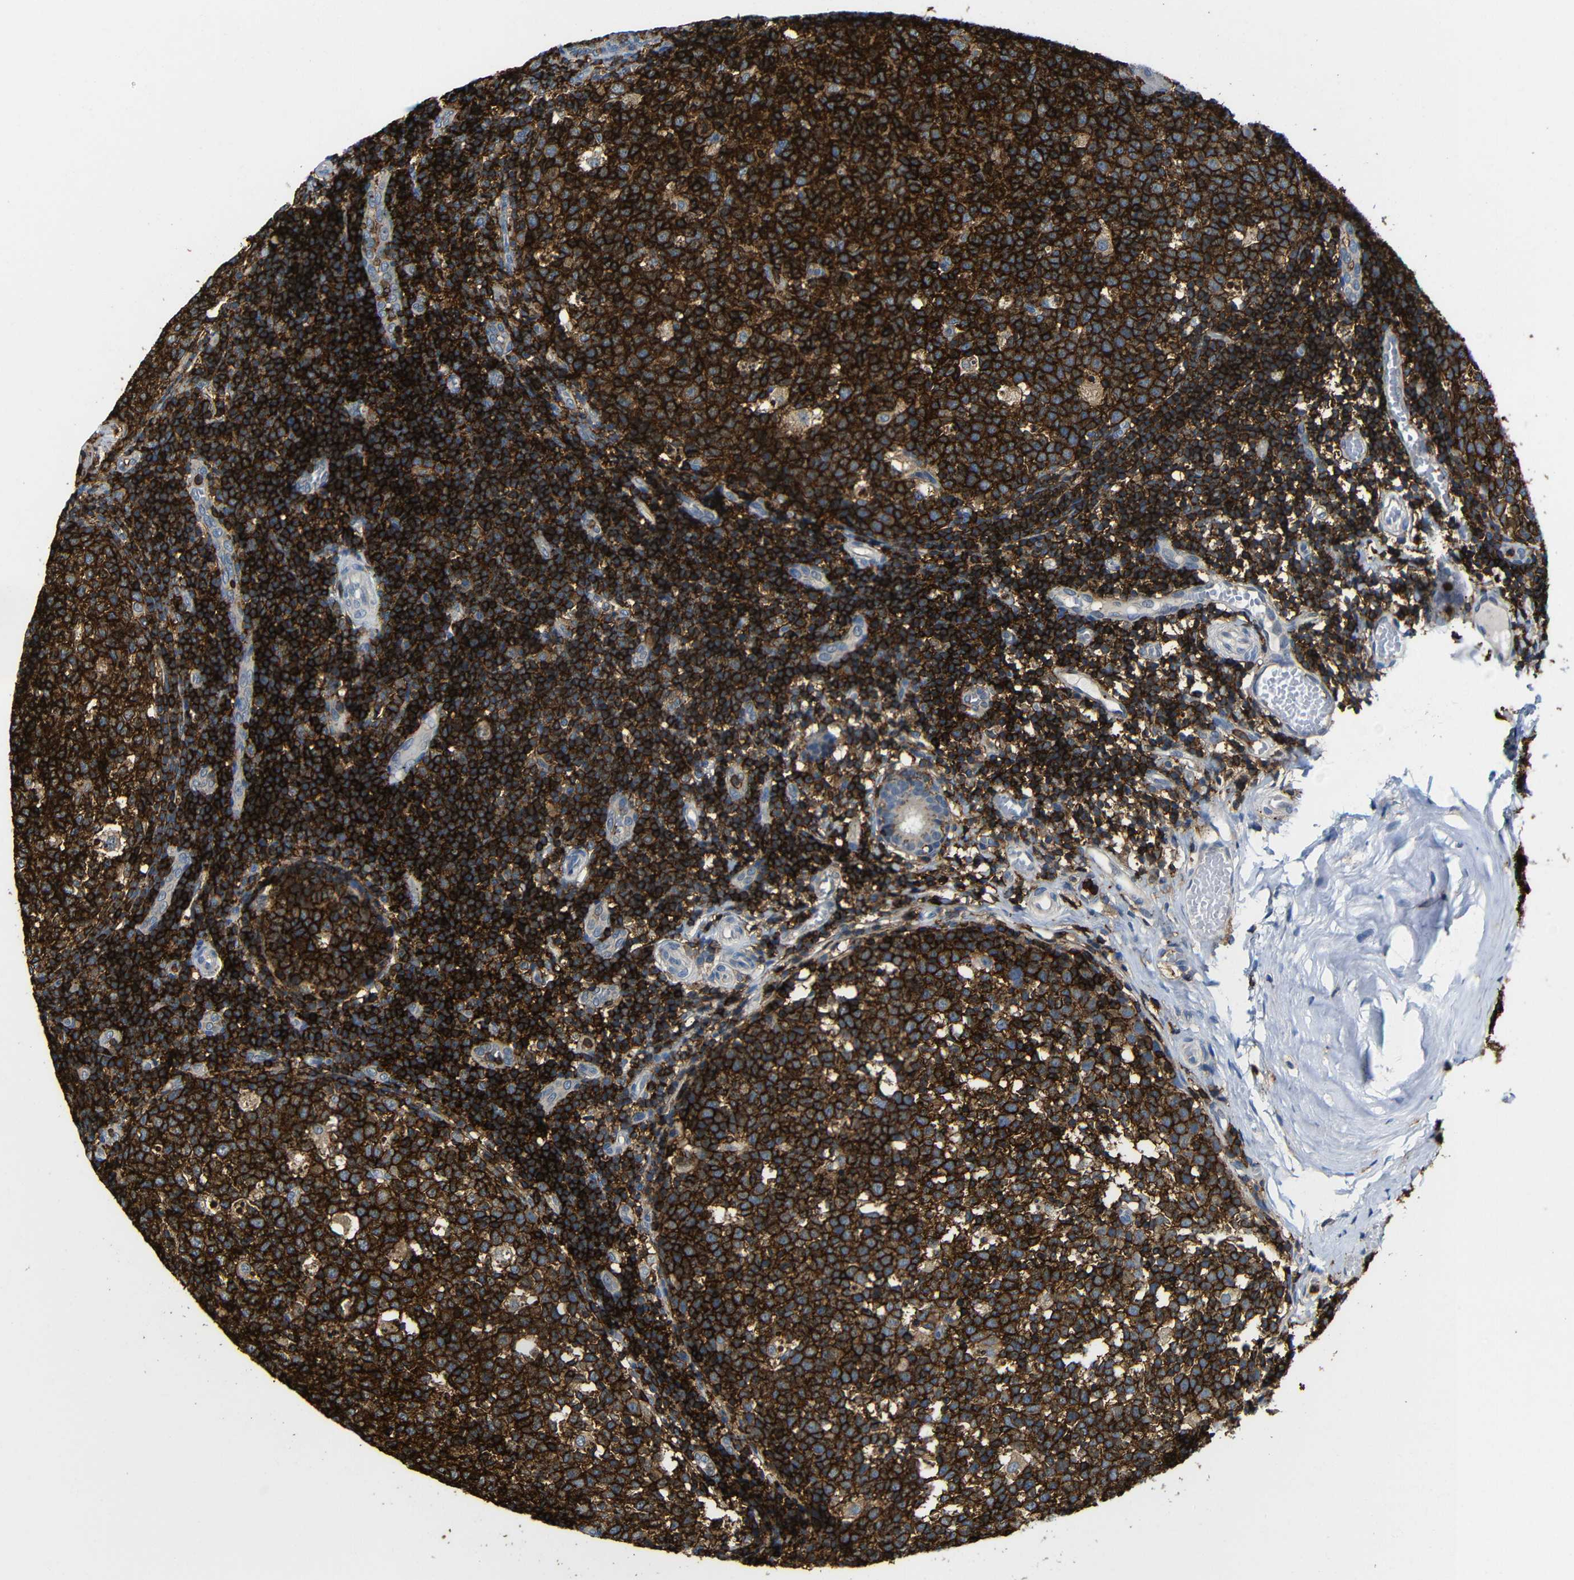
{"staining": {"intensity": "strong", "quantity": ">75%", "location": "cytoplasmic/membranous"}, "tissue": "tonsil", "cell_type": "Germinal center cells", "image_type": "normal", "snomed": [{"axis": "morphology", "description": "Normal tissue, NOS"}, {"axis": "topography", "description": "Tonsil"}], "caption": "The image displays immunohistochemical staining of benign tonsil. There is strong cytoplasmic/membranous staining is identified in about >75% of germinal center cells.", "gene": "P2RY12", "patient": {"sex": "female", "age": 19}}